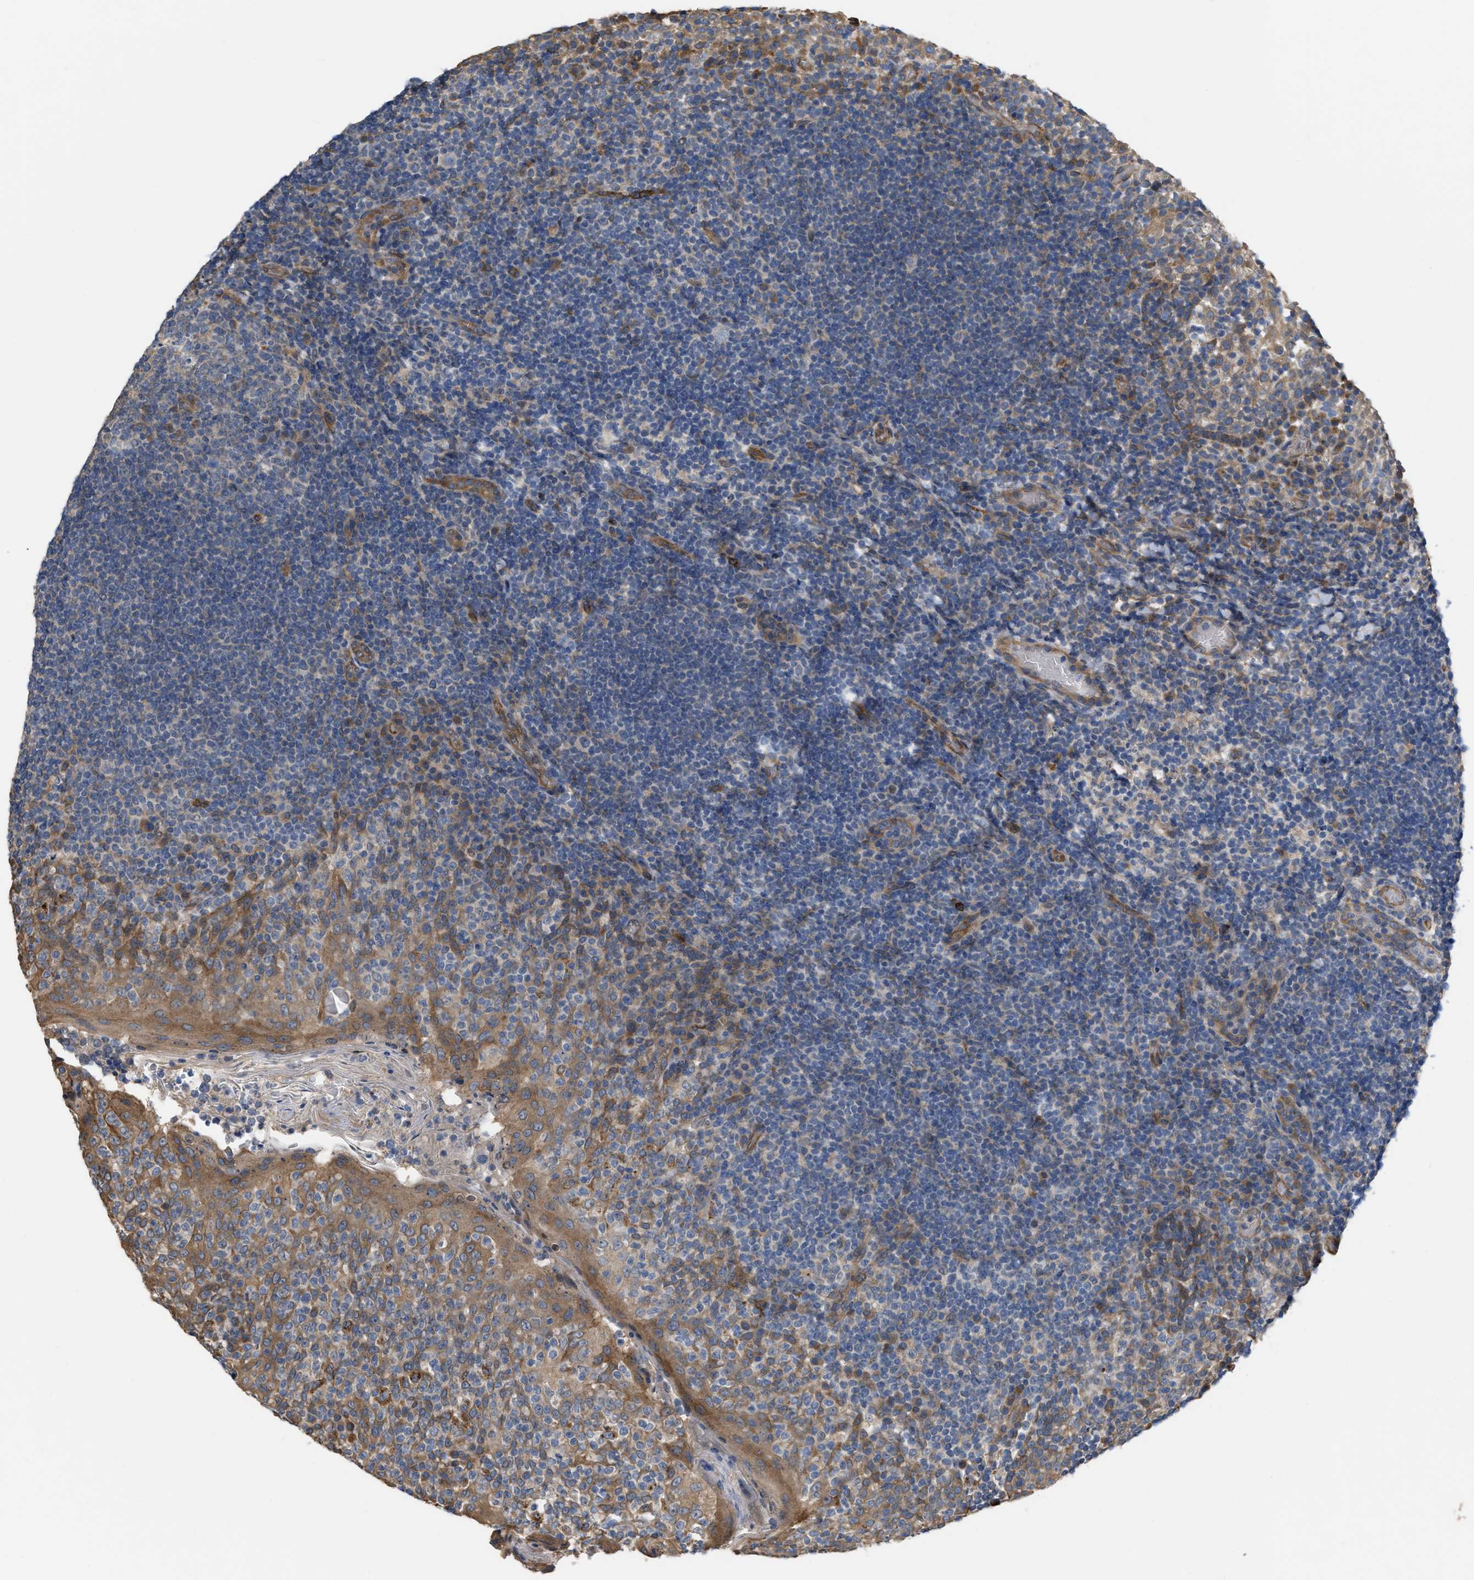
{"staining": {"intensity": "moderate", "quantity": "<25%", "location": "cytoplasmic/membranous"}, "tissue": "tonsil", "cell_type": "Germinal center cells", "image_type": "normal", "snomed": [{"axis": "morphology", "description": "Normal tissue, NOS"}, {"axis": "topography", "description": "Tonsil"}], "caption": "Unremarkable tonsil shows moderate cytoplasmic/membranous expression in about <25% of germinal center cells (Stains: DAB (3,3'-diaminobenzidine) in brown, nuclei in blue, Microscopy: brightfield microscopy at high magnification)..", "gene": "SLC4A11", "patient": {"sex": "female", "age": 19}}